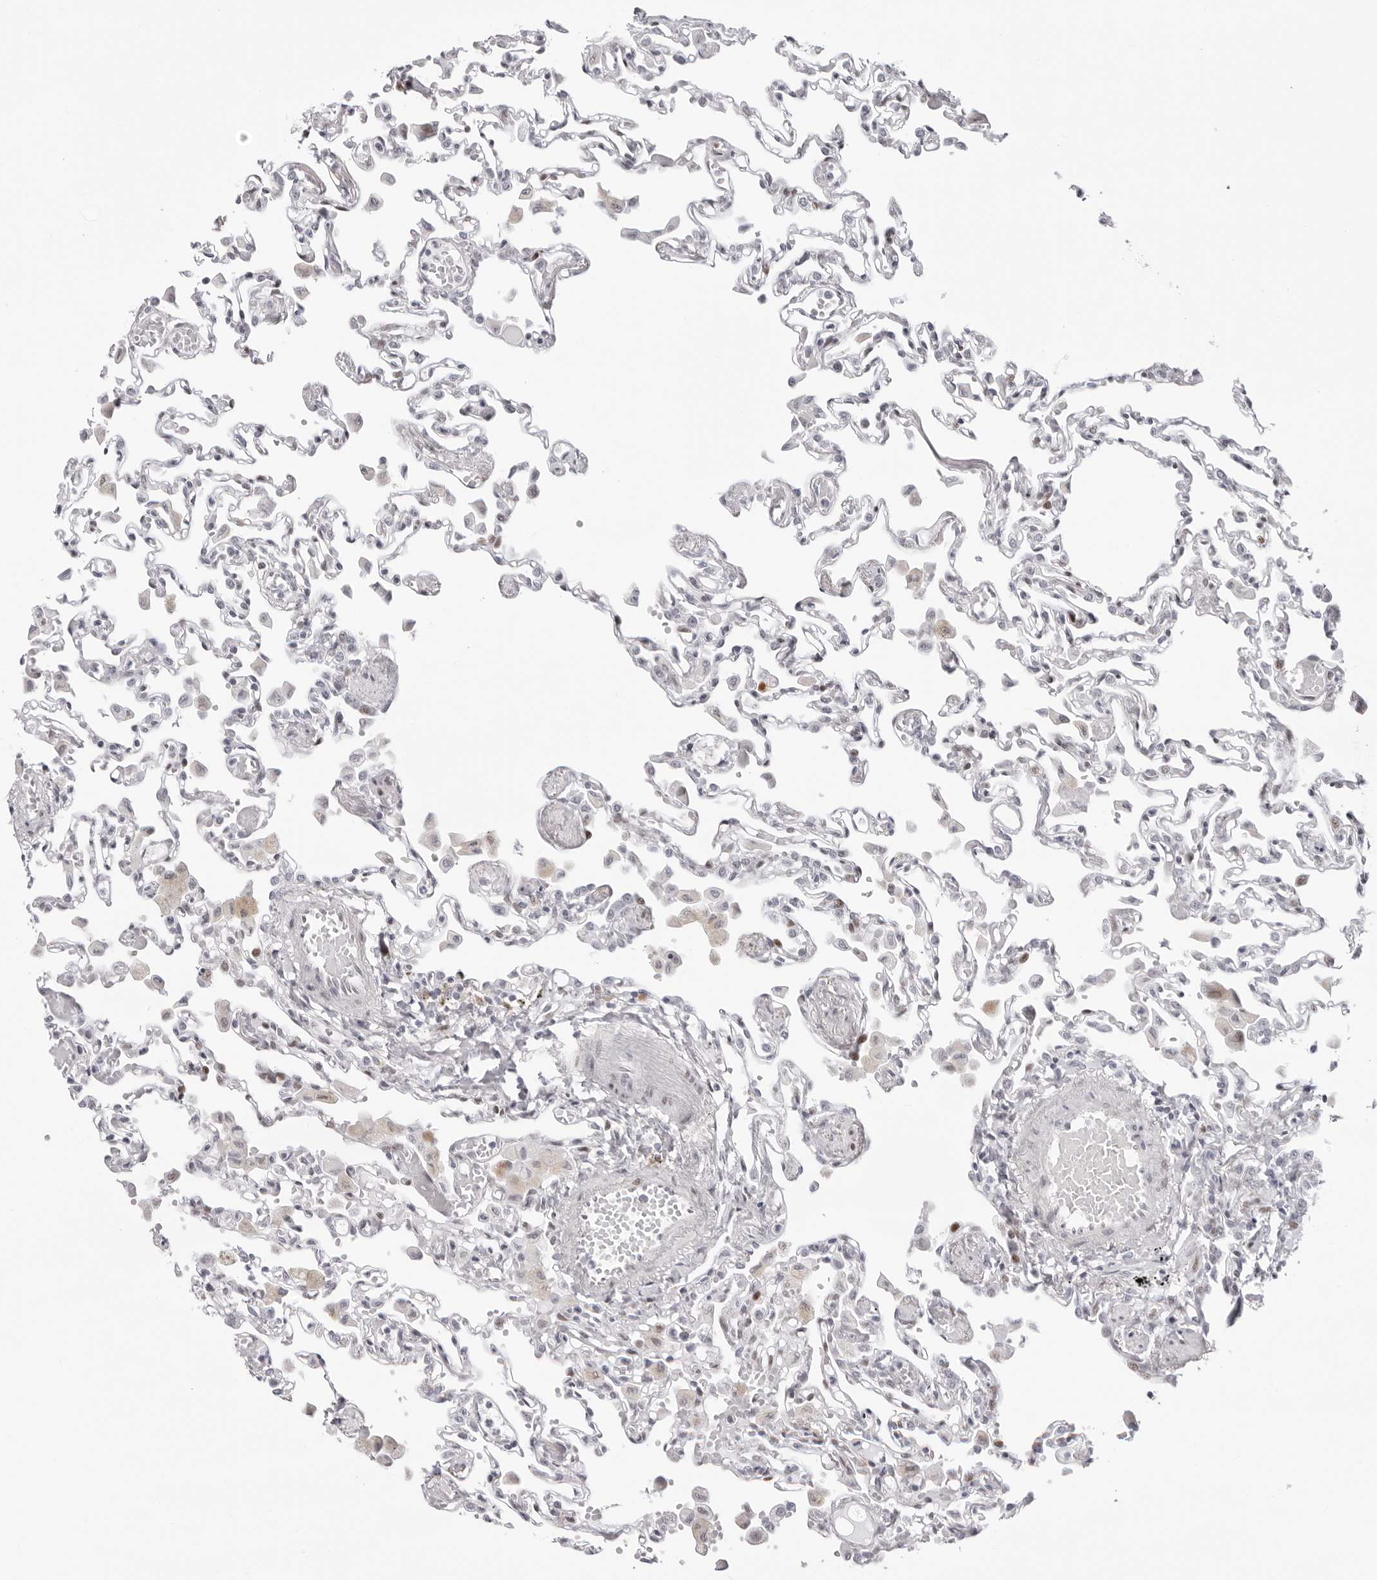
{"staining": {"intensity": "weak", "quantity": "<25%", "location": "nuclear"}, "tissue": "lung", "cell_type": "Alveolar cells", "image_type": "normal", "snomed": [{"axis": "morphology", "description": "Normal tissue, NOS"}, {"axis": "topography", "description": "Bronchus"}, {"axis": "topography", "description": "Lung"}], "caption": "This is an immunohistochemistry image of benign human lung. There is no expression in alveolar cells.", "gene": "NTPCR", "patient": {"sex": "female", "age": 49}}